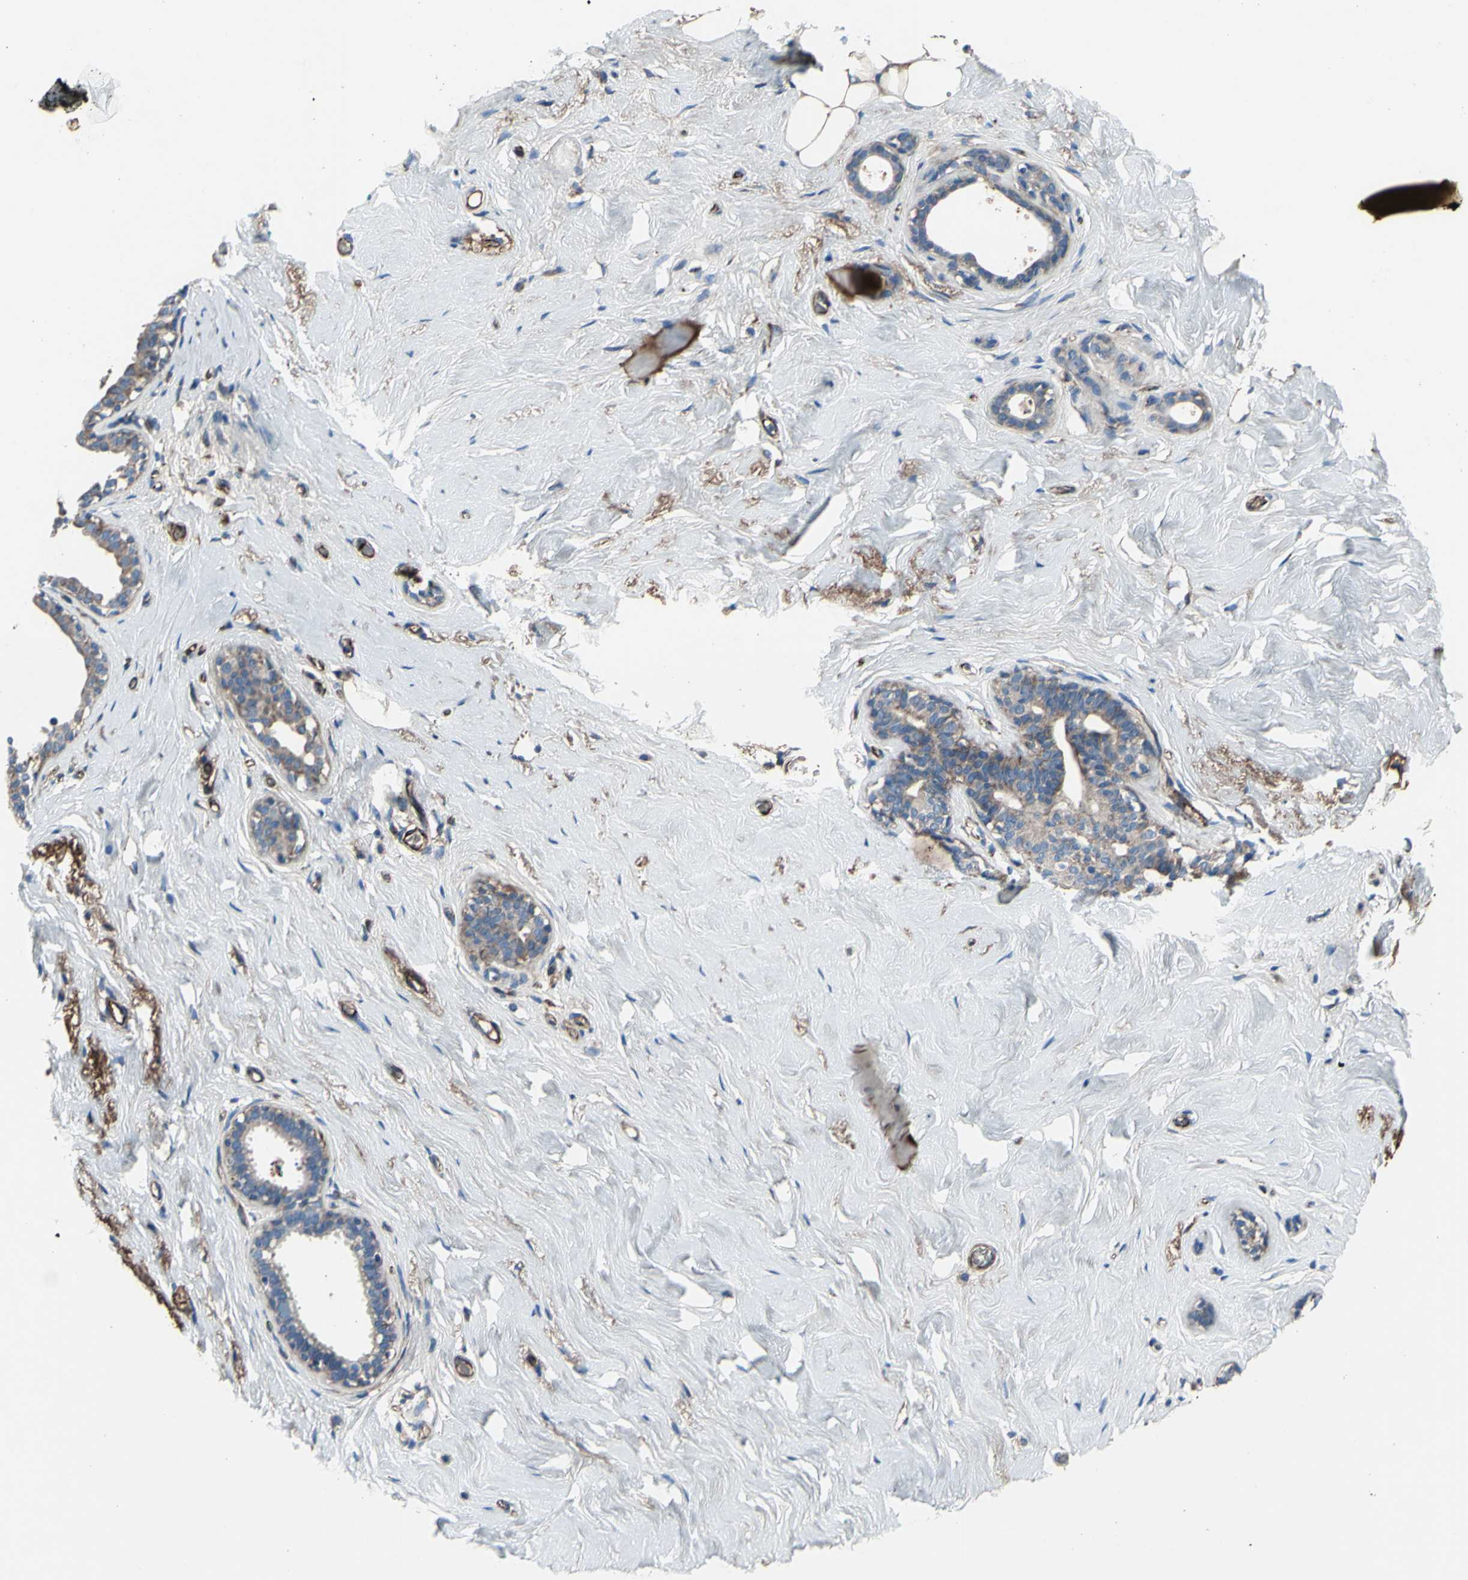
{"staining": {"intensity": "negative", "quantity": "none", "location": "none"}, "tissue": "breast", "cell_type": "Adipocytes", "image_type": "normal", "snomed": [{"axis": "morphology", "description": "Normal tissue, NOS"}, {"axis": "topography", "description": "Breast"}], "caption": "Immunohistochemistry (IHC) histopathology image of unremarkable breast stained for a protein (brown), which demonstrates no expression in adipocytes. (Stains: DAB (3,3'-diaminobenzidine) immunohistochemistry with hematoxylin counter stain, Microscopy: brightfield microscopy at high magnification).", "gene": "EMC7", "patient": {"sex": "female", "age": 75}}